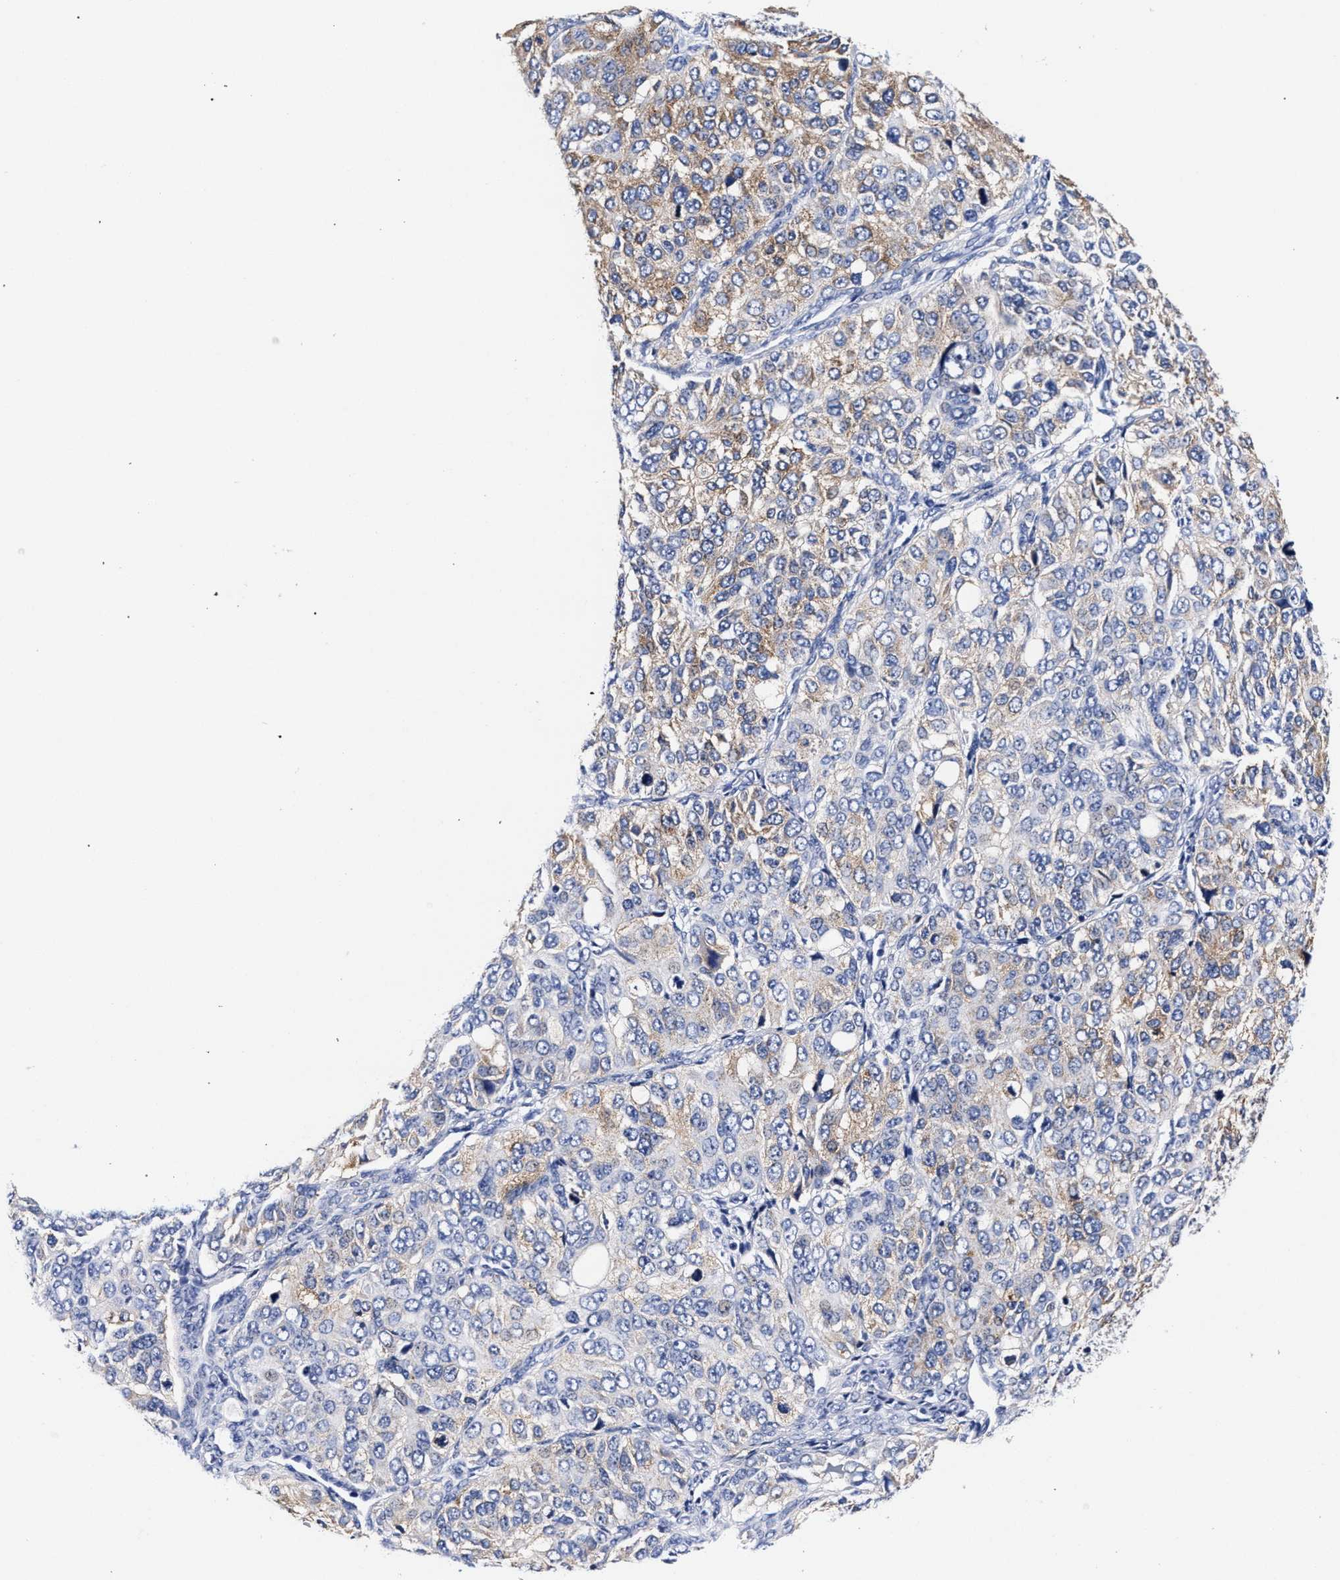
{"staining": {"intensity": "moderate", "quantity": "<25%", "location": "cytoplasmic/membranous"}, "tissue": "ovarian cancer", "cell_type": "Tumor cells", "image_type": "cancer", "snomed": [{"axis": "morphology", "description": "Carcinoma, endometroid"}, {"axis": "topography", "description": "Ovary"}], "caption": "Immunohistochemical staining of ovarian endometroid carcinoma demonstrates low levels of moderate cytoplasmic/membranous positivity in about <25% of tumor cells. (brown staining indicates protein expression, while blue staining denotes nuclei).", "gene": "RAB3B", "patient": {"sex": "female", "age": 51}}